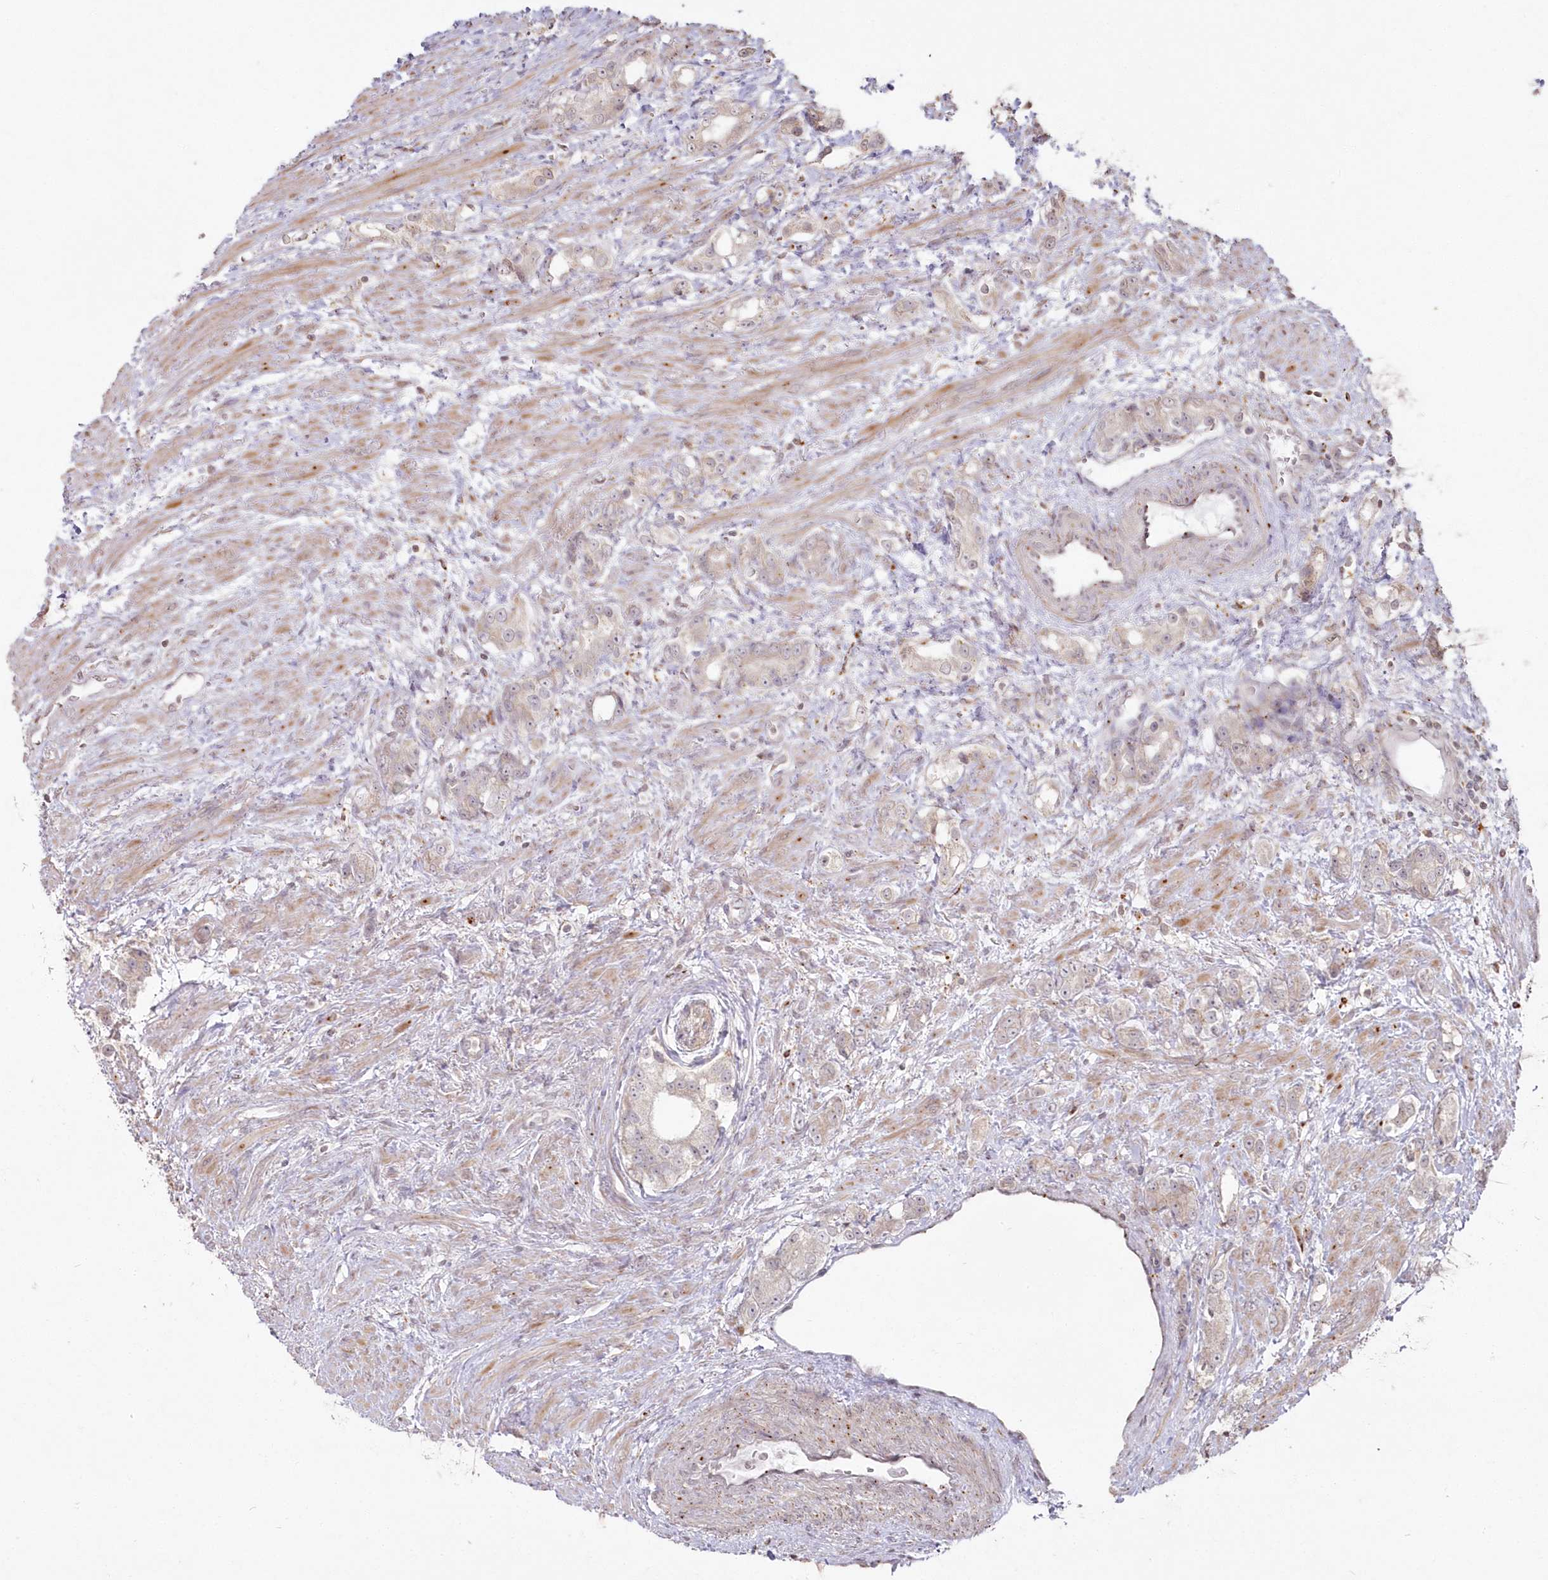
{"staining": {"intensity": "weak", "quantity": "<25%", "location": "cytoplasmic/membranous"}, "tissue": "prostate cancer", "cell_type": "Tumor cells", "image_type": "cancer", "snomed": [{"axis": "morphology", "description": "Adenocarcinoma, High grade"}, {"axis": "topography", "description": "Prostate"}], "caption": "An IHC histopathology image of prostate cancer (high-grade adenocarcinoma) is shown. There is no staining in tumor cells of prostate cancer (high-grade adenocarcinoma).", "gene": "ARSB", "patient": {"sex": "male", "age": 63}}